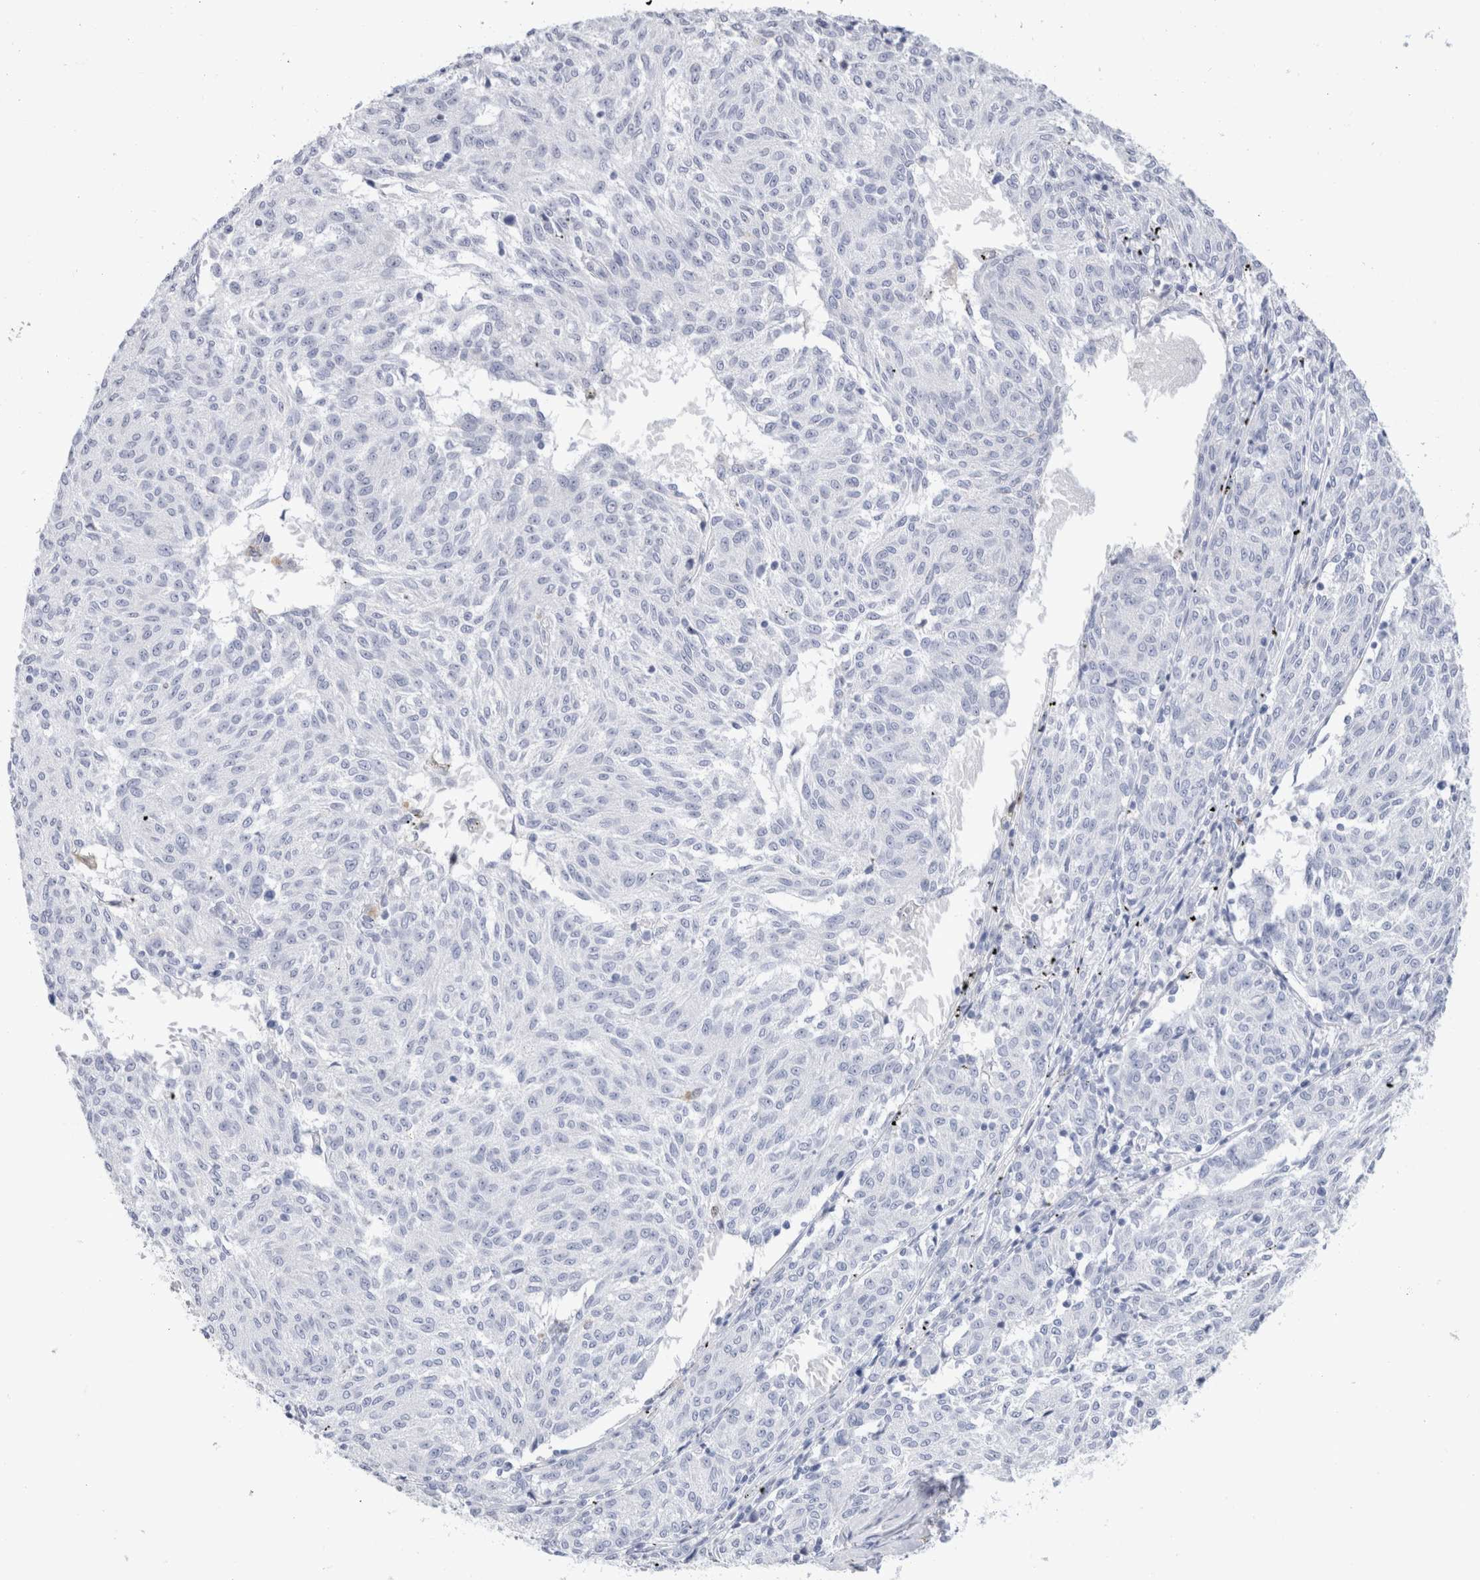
{"staining": {"intensity": "negative", "quantity": "none", "location": "none"}, "tissue": "melanoma", "cell_type": "Tumor cells", "image_type": "cancer", "snomed": [{"axis": "morphology", "description": "Malignant melanoma, NOS"}, {"axis": "topography", "description": "Skin"}], "caption": "This is a histopathology image of immunohistochemistry staining of malignant melanoma, which shows no expression in tumor cells. The staining is performed using DAB brown chromogen with nuclei counter-stained in using hematoxylin.", "gene": "SLC10A5", "patient": {"sex": "female", "age": 72}}